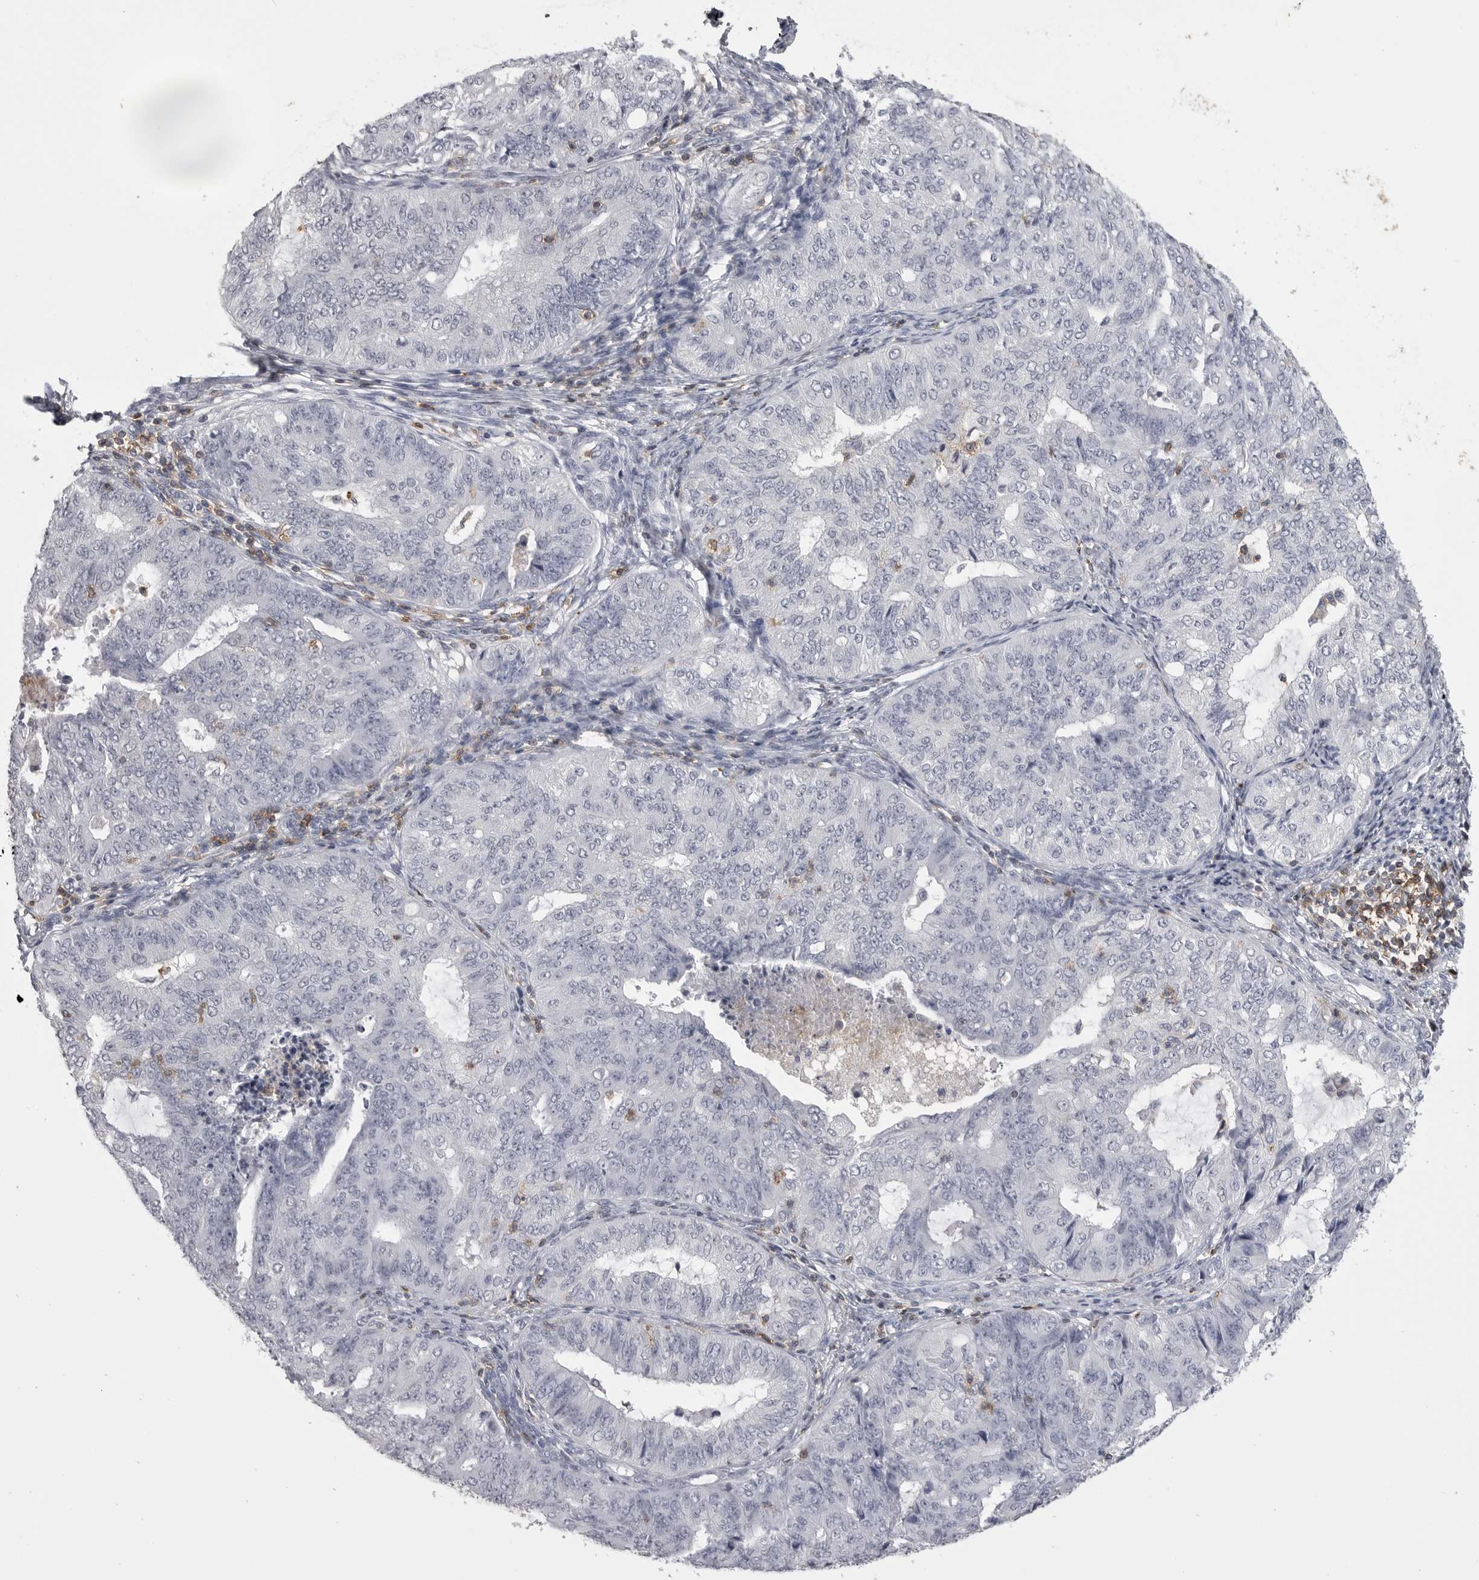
{"staining": {"intensity": "negative", "quantity": "none", "location": "none"}, "tissue": "endometrial cancer", "cell_type": "Tumor cells", "image_type": "cancer", "snomed": [{"axis": "morphology", "description": "Adenocarcinoma, NOS"}, {"axis": "topography", "description": "Endometrium"}], "caption": "The photomicrograph exhibits no significant staining in tumor cells of endometrial cancer (adenocarcinoma).", "gene": "ITGAL", "patient": {"sex": "female", "age": 32}}